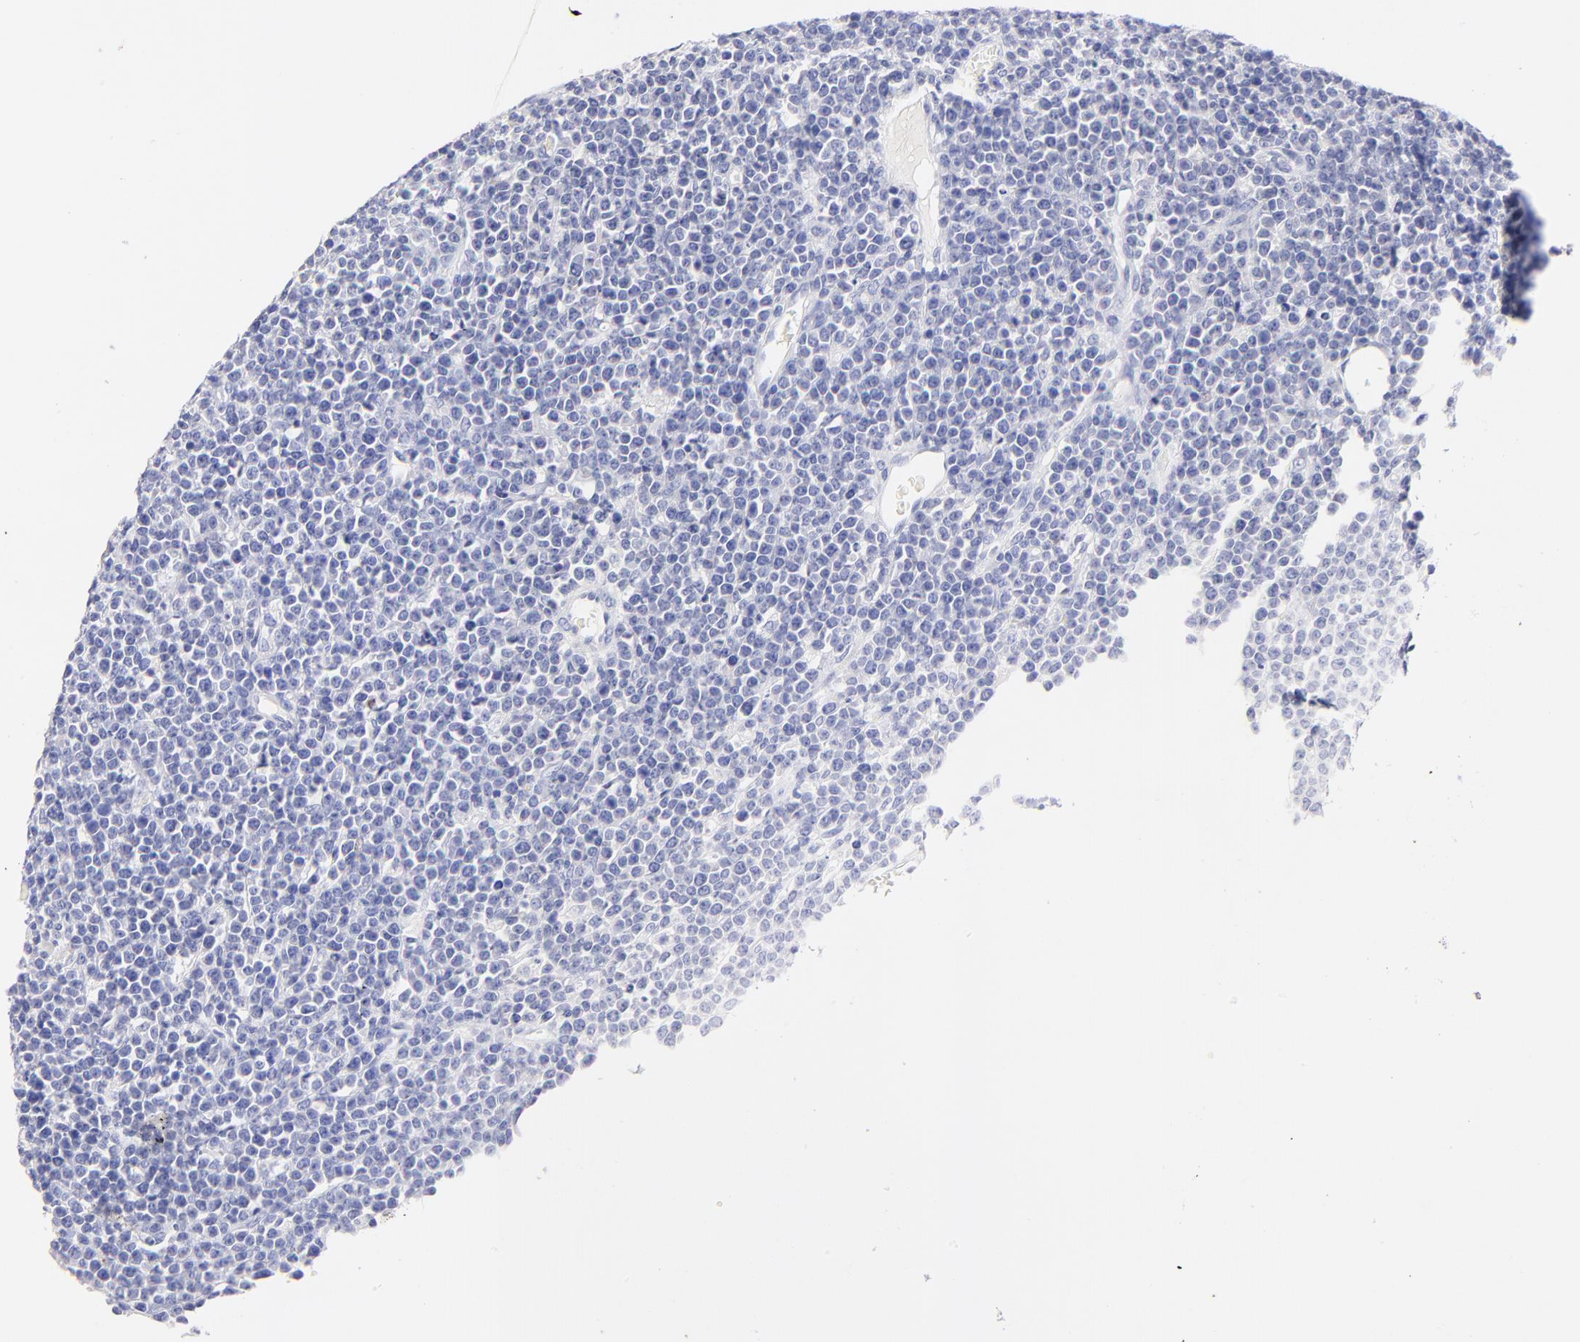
{"staining": {"intensity": "negative", "quantity": "none", "location": "none"}, "tissue": "lymphoma", "cell_type": "Tumor cells", "image_type": "cancer", "snomed": [{"axis": "morphology", "description": "Malignant lymphoma, non-Hodgkin's type, High grade"}, {"axis": "topography", "description": "Ovary"}], "caption": "Immunohistochemical staining of human lymphoma shows no significant staining in tumor cells.", "gene": "EBP", "patient": {"sex": "female", "age": 56}}